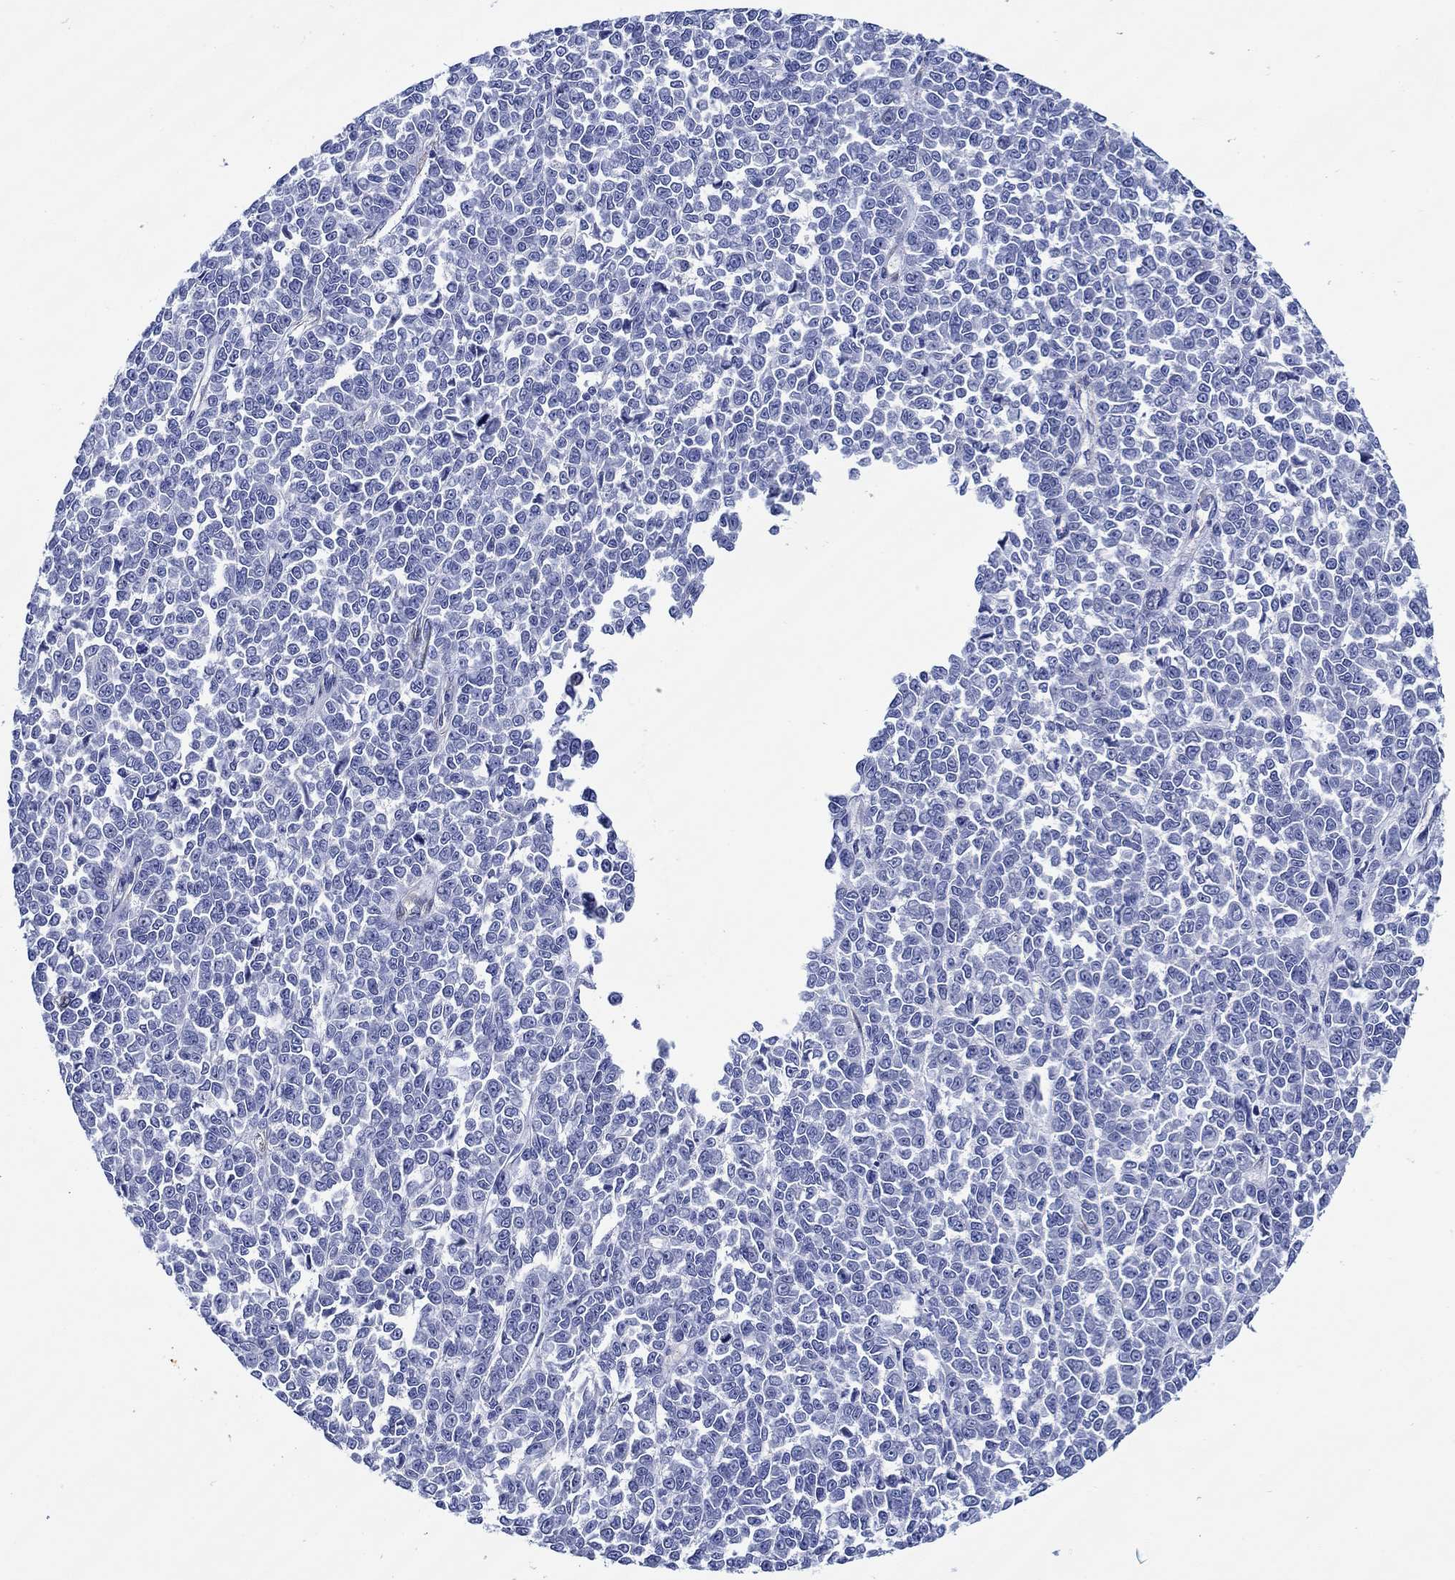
{"staining": {"intensity": "negative", "quantity": "none", "location": "none"}, "tissue": "melanoma", "cell_type": "Tumor cells", "image_type": "cancer", "snomed": [{"axis": "morphology", "description": "Malignant melanoma, NOS"}, {"axis": "topography", "description": "Skin"}], "caption": "High magnification brightfield microscopy of malignant melanoma stained with DAB (3,3'-diaminobenzidine) (brown) and counterstained with hematoxylin (blue): tumor cells show no significant positivity.", "gene": "MC2R", "patient": {"sex": "female", "age": 95}}